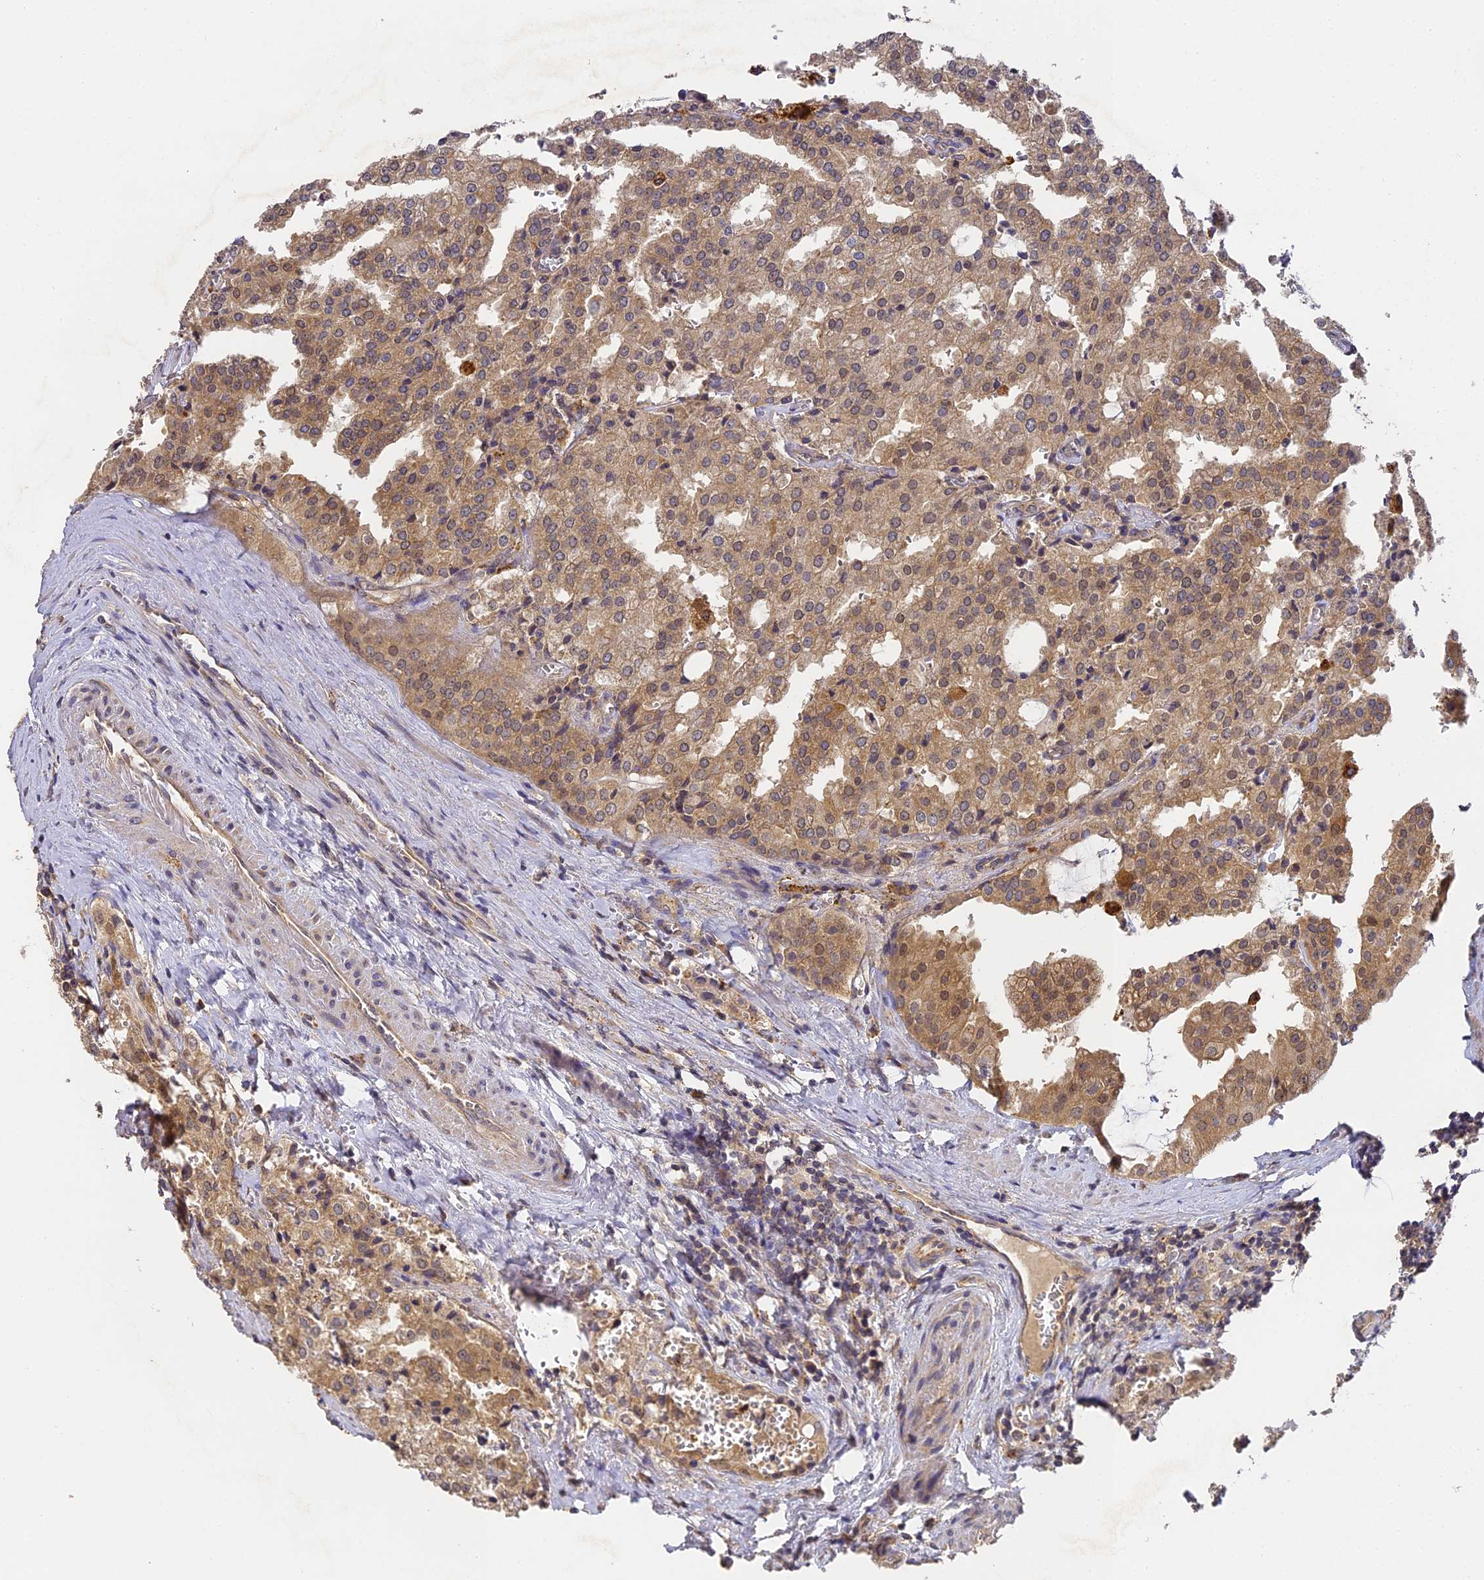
{"staining": {"intensity": "moderate", "quantity": ">75%", "location": "cytoplasmic/membranous,nuclear"}, "tissue": "prostate cancer", "cell_type": "Tumor cells", "image_type": "cancer", "snomed": [{"axis": "morphology", "description": "Adenocarcinoma, High grade"}, {"axis": "topography", "description": "Prostate"}], "caption": "Immunohistochemistry (IHC) (DAB (3,3'-diaminobenzidine)) staining of human prostate cancer (adenocarcinoma (high-grade)) displays moderate cytoplasmic/membranous and nuclear protein staining in about >75% of tumor cells. The staining is performed using DAB (3,3'-diaminobenzidine) brown chromogen to label protein expression. The nuclei are counter-stained blue using hematoxylin.", "gene": "YAE1", "patient": {"sex": "male", "age": 68}}